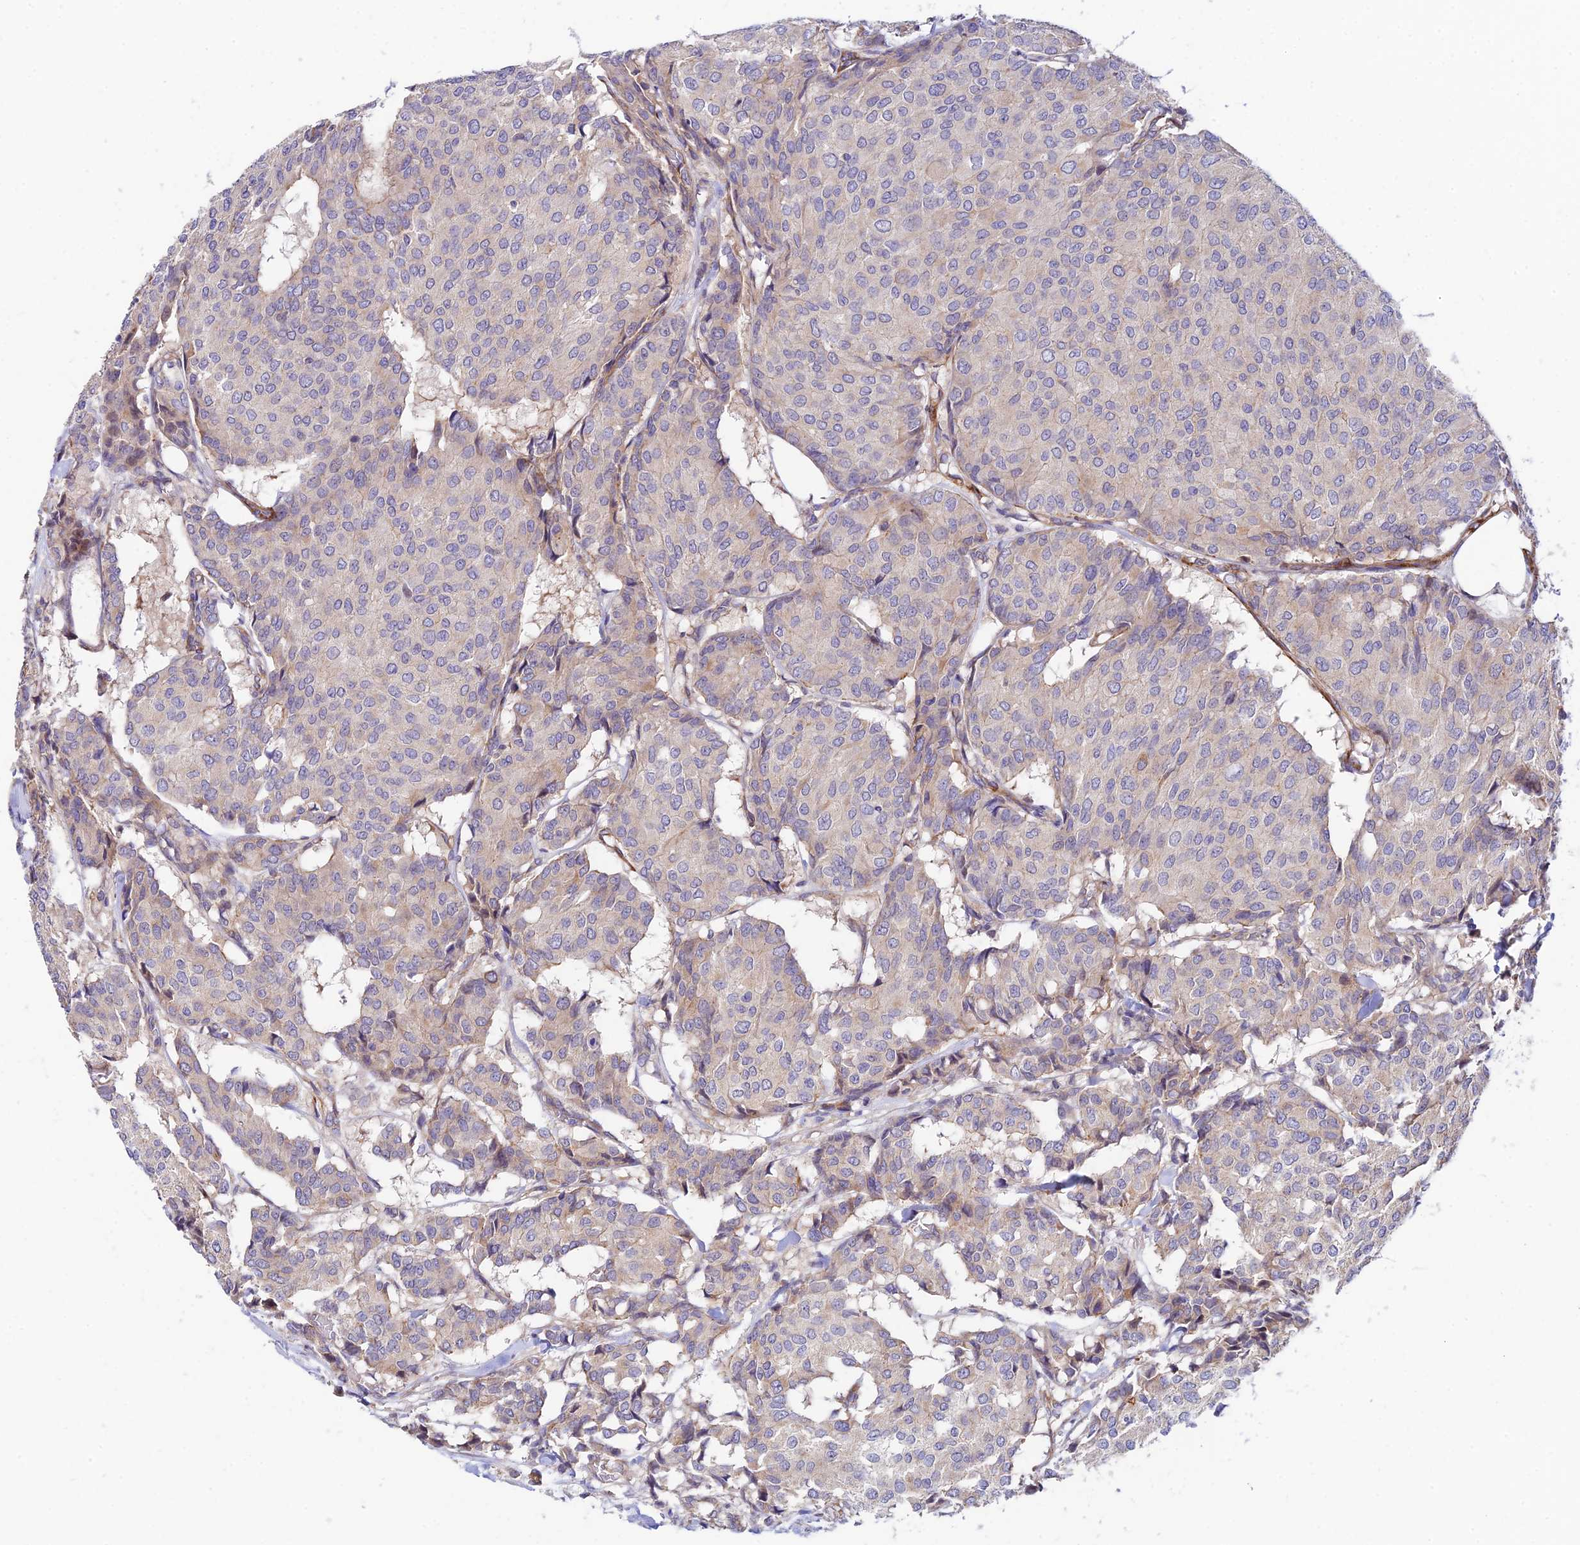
{"staining": {"intensity": "weak", "quantity": "<25%", "location": "cytoplasmic/membranous"}, "tissue": "breast cancer", "cell_type": "Tumor cells", "image_type": "cancer", "snomed": [{"axis": "morphology", "description": "Duct carcinoma"}, {"axis": "topography", "description": "Breast"}], "caption": "This photomicrograph is of breast cancer stained with IHC to label a protein in brown with the nuclei are counter-stained blue. There is no expression in tumor cells.", "gene": "ANKRD50", "patient": {"sex": "female", "age": 75}}